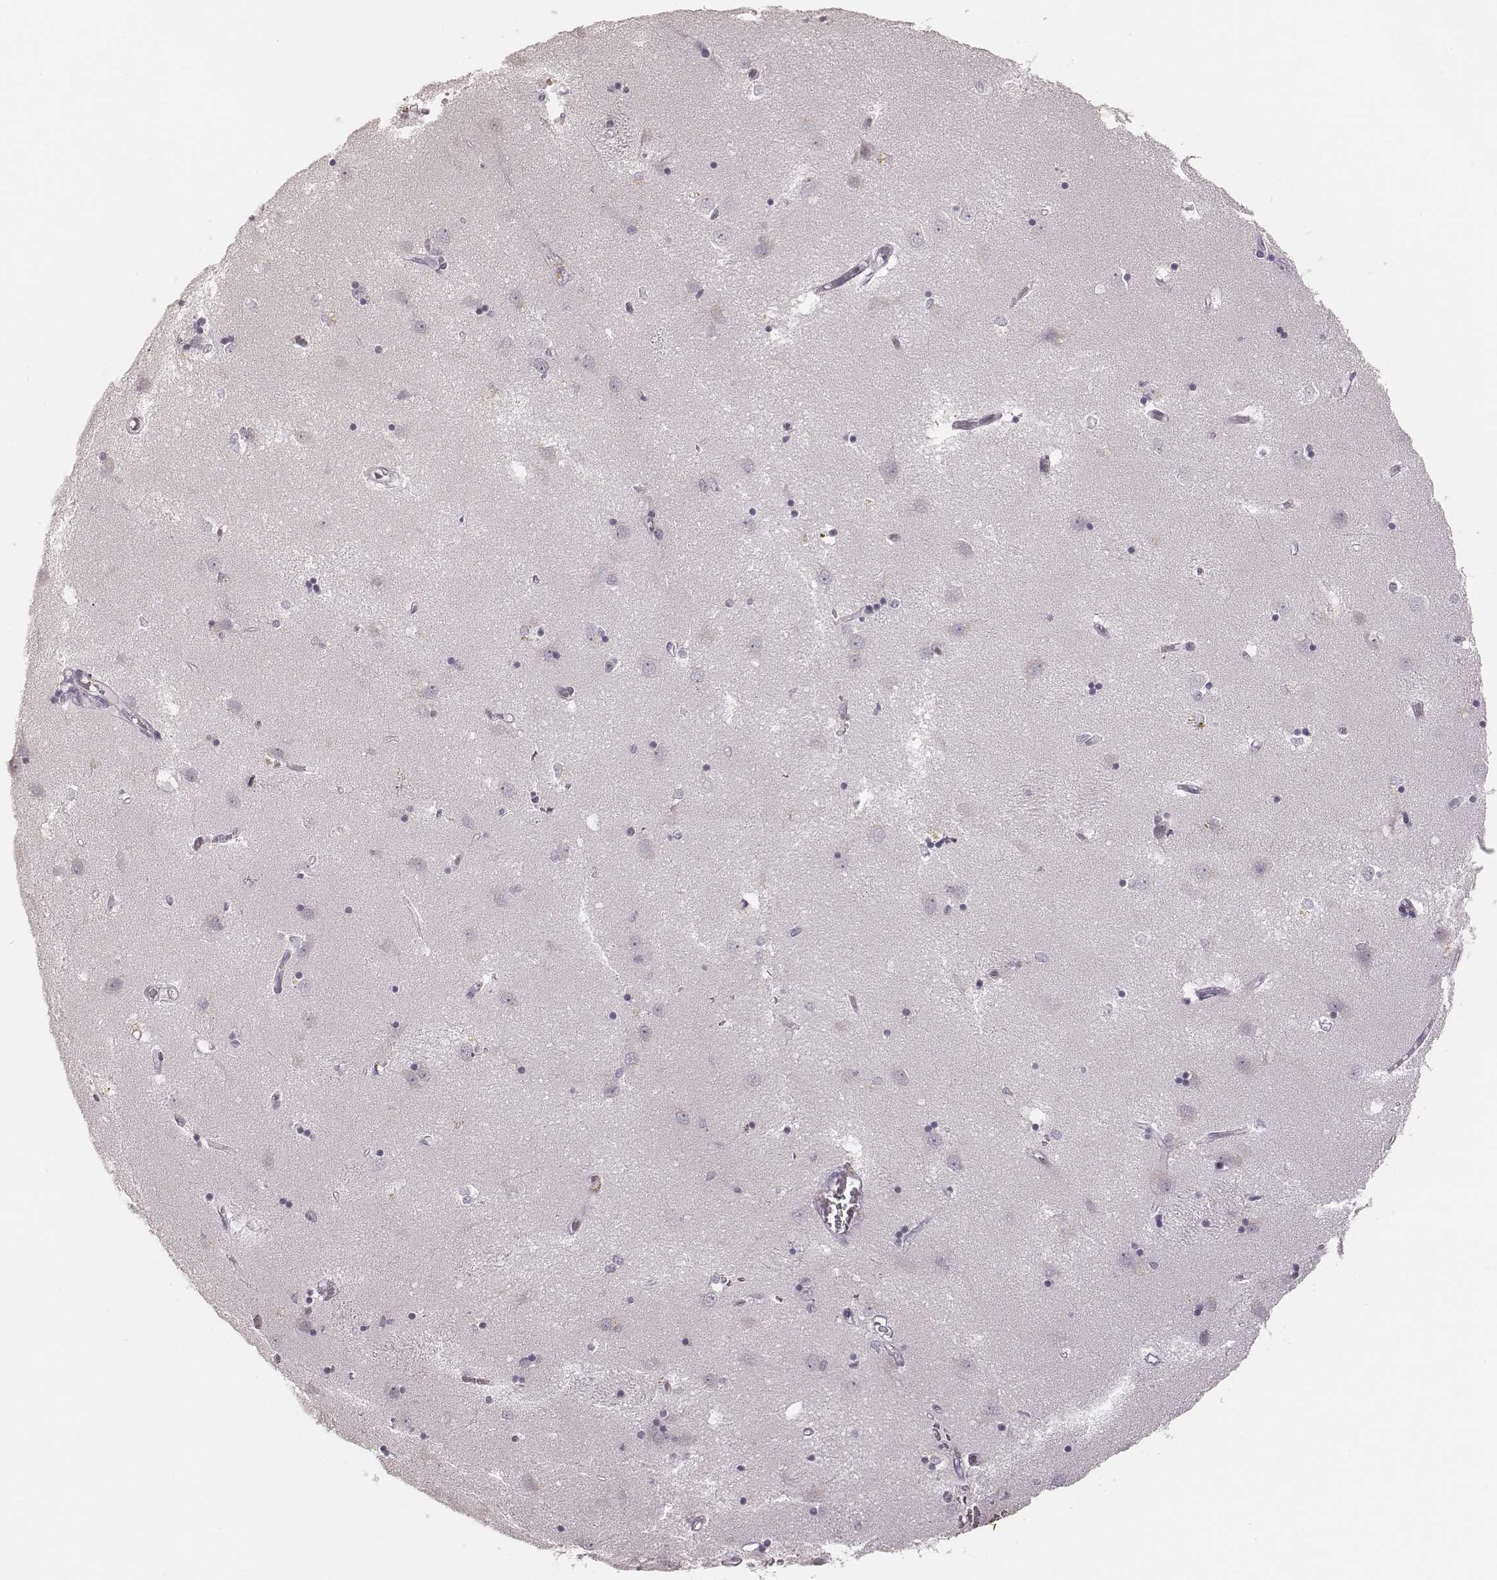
{"staining": {"intensity": "negative", "quantity": "none", "location": "none"}, "tissue": "caudate", "cell_type": "Glial cells", "image_type": "normal", "snomed": [{"axis": "morphology", "description": "Normal tissue, NOS"}, {"axis": "topography", "description": "Lateral ventricle wall"}], "caption": "A high-resolution micrograph shows immunohistochemistry staining of benign caudate, which shows no significant staining in glial cells. Brightfield microscopy of immunohistochemistry stained with DAB (3,3'-diaminobenzidine) (brown) and hematoxylin (blue), captured at high magnification.", "gene": "MSX1", "patient": {"sex": "male", "age": 54}}